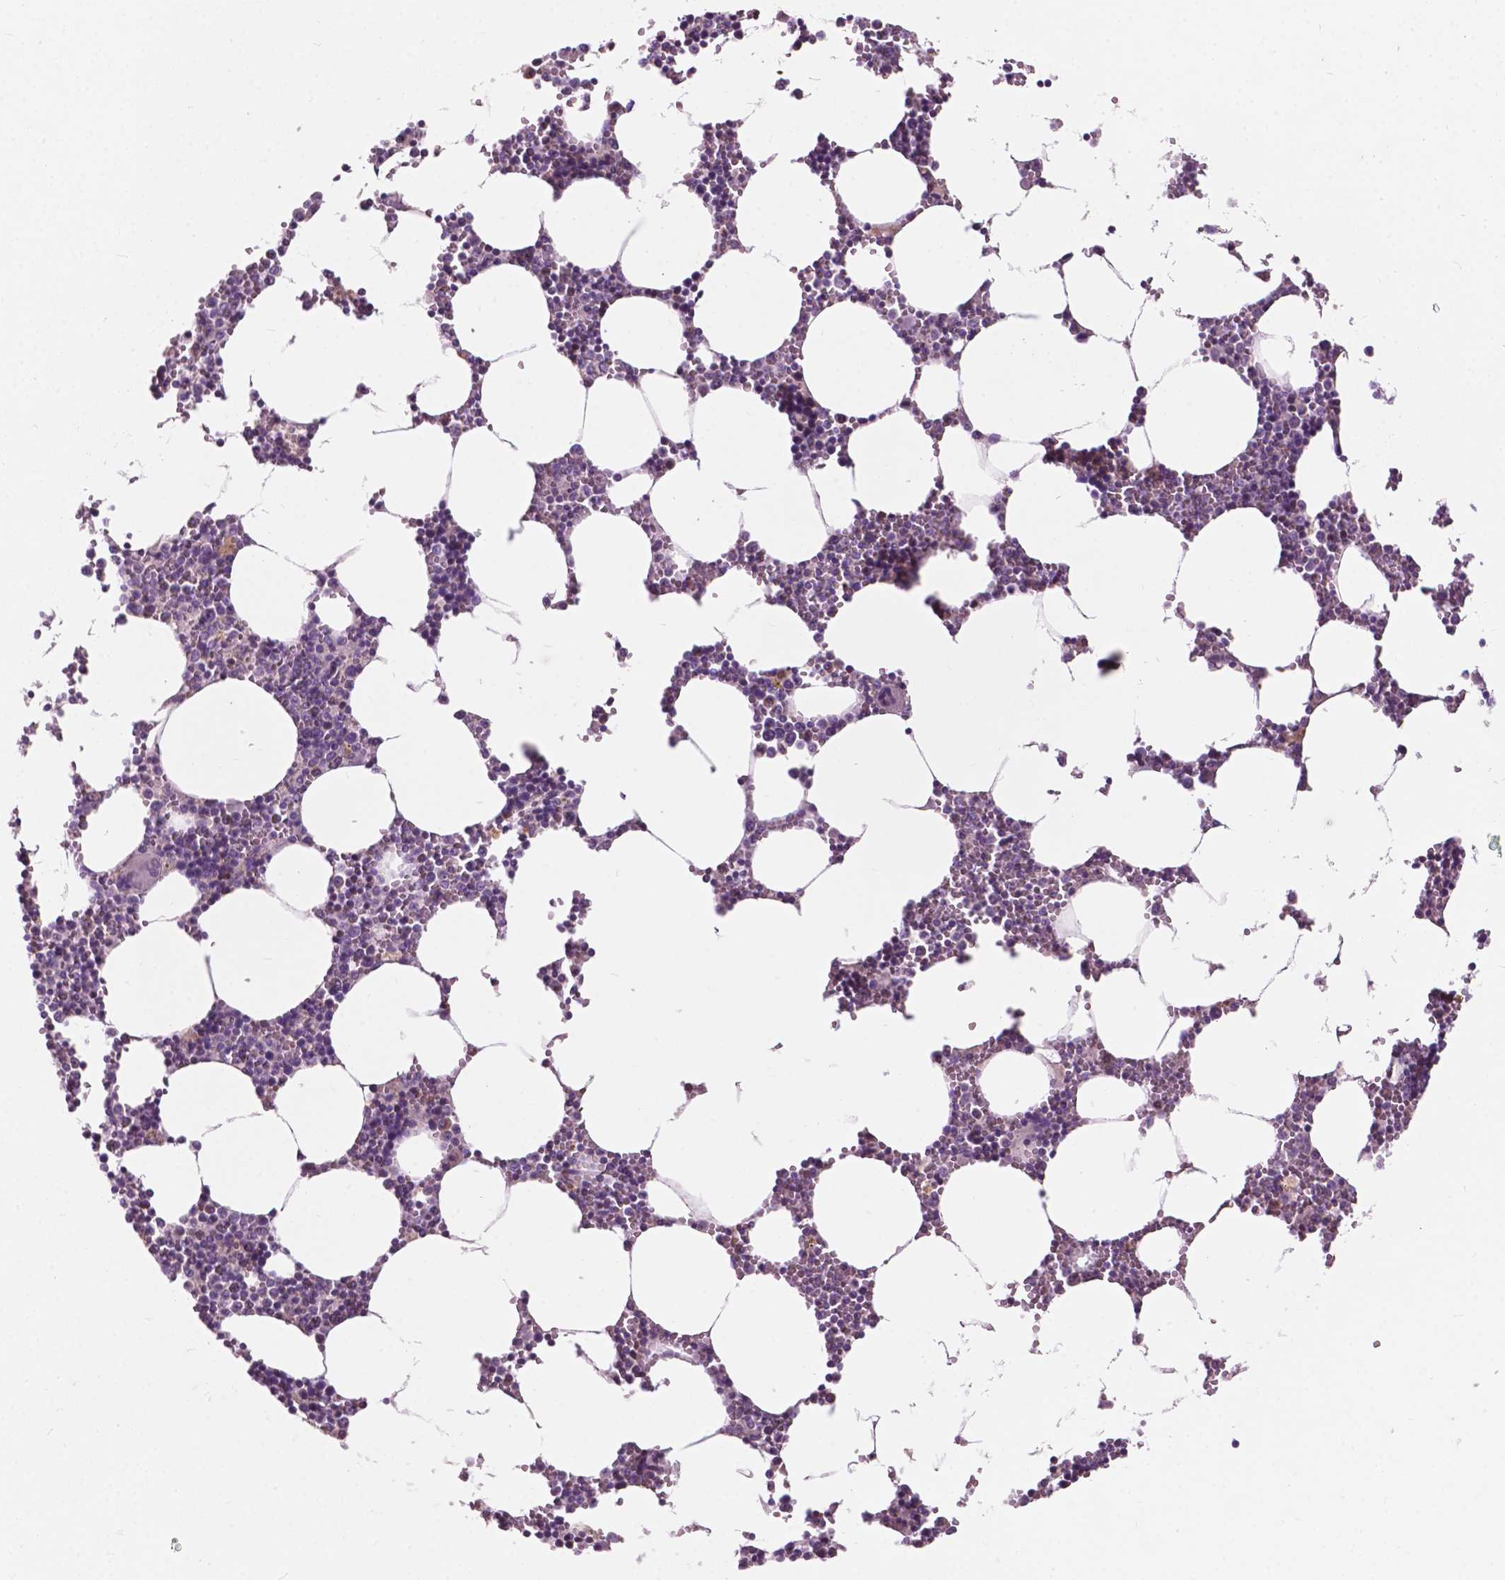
{"staining": {"intensity": "negative", "quantity": "none", "location": "none"}, "tissue": "bone marrow", "cell_type": "Hematopoietic cells", "image_type": "normal", "snomed": [{"axis": "morphology", "description": "Normal tissue, NOS"}, {"axis": "topography", "description": "Bone marrow"}], "caption": "Bone marrow stained for a protein using IHC demonstrates no expression hematopoietic cells.", "gene": "NDUFS1", "patient": {"sex": "male", "age": 54}}